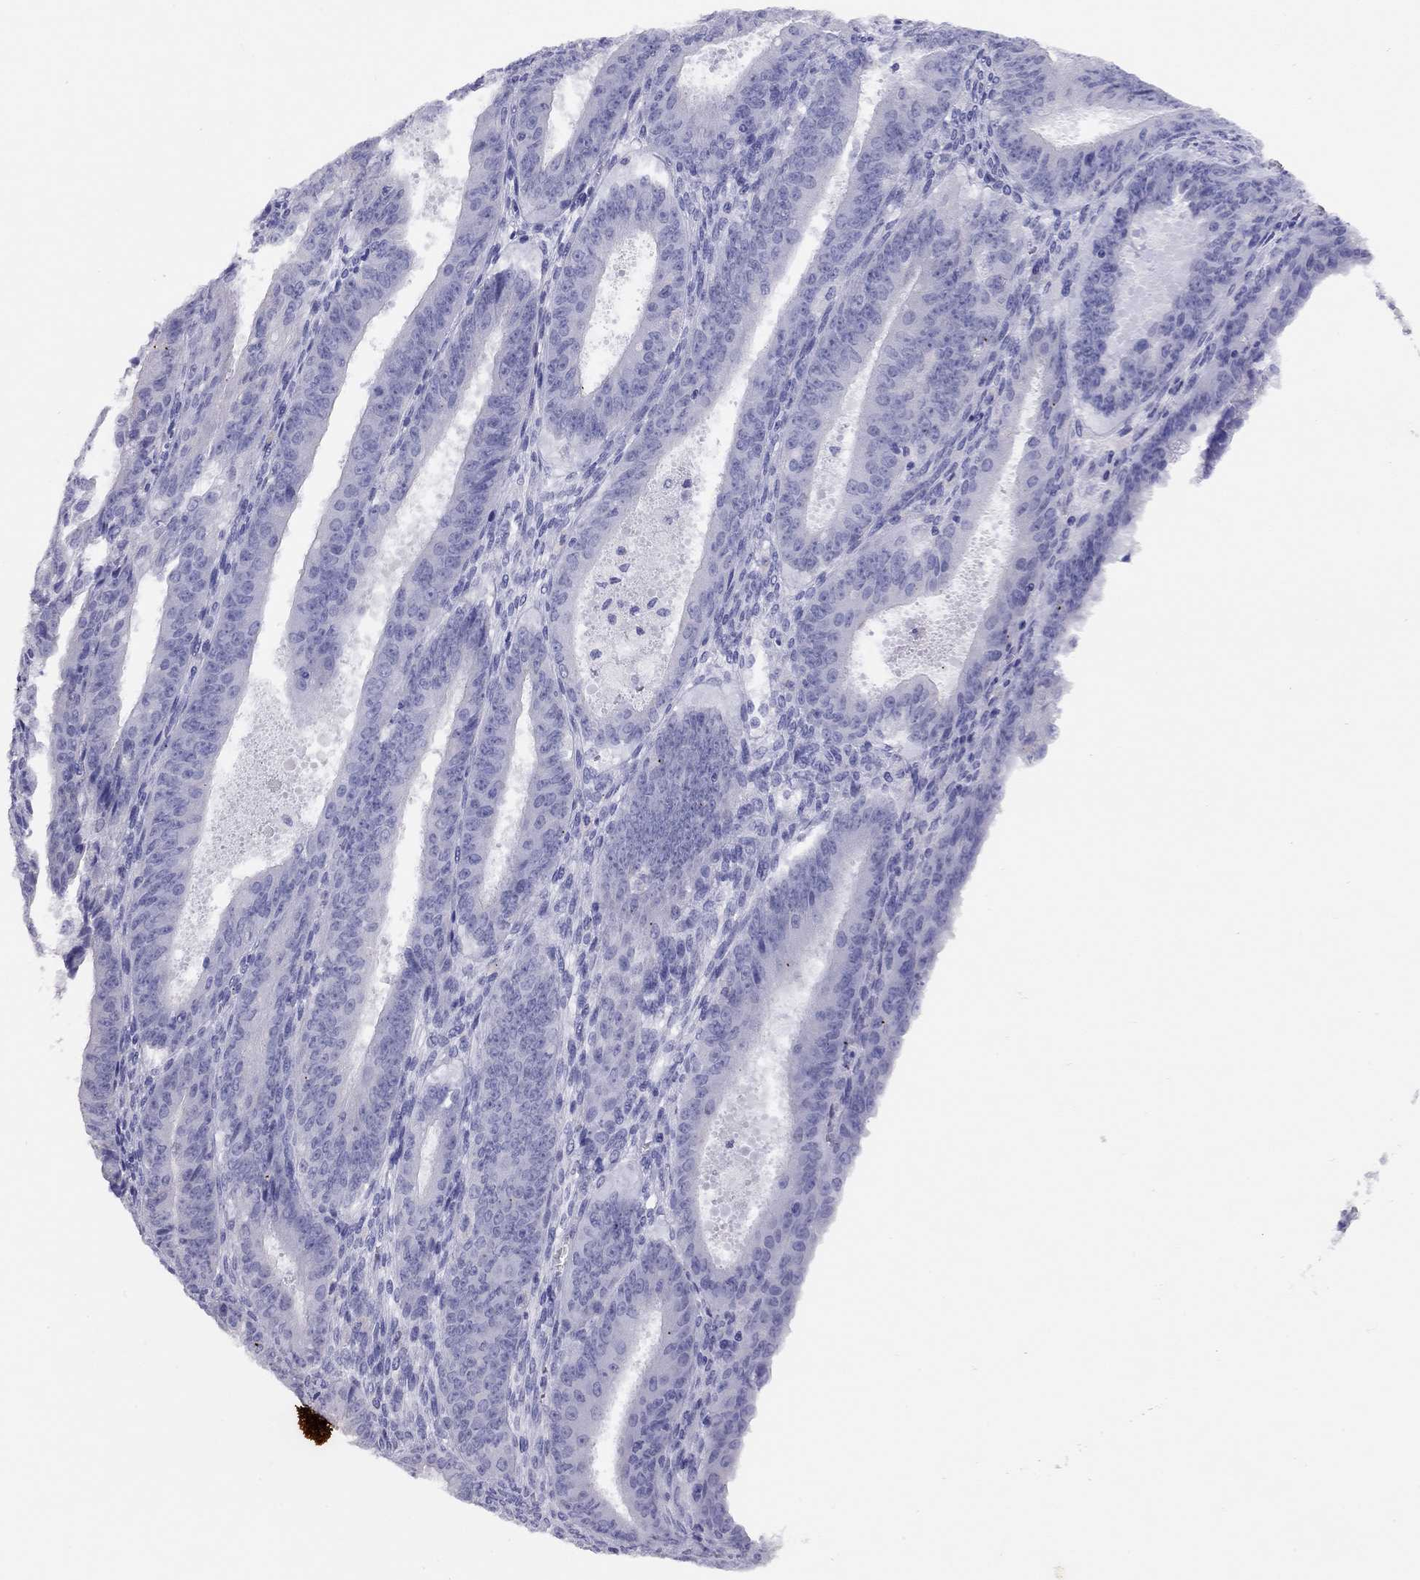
{"staining": {"intensity": "negative", "quantity": "none", "location": "none"}, "tissue": "ovarian cancer", "cell_type": "Tumor cells", "image_type": "cancer", "snomed": [{"axis": "morphology", "description": "Carcinoma, endometroid"}, {"axis": "topography", "description": "Ovary"}], "caption": "Image shows no protein expression in tumor cells of ovarian endometroid carcinoma tissue. (DAB (3,3'-diaminobenzidine) immunohistochemistry (IHC) visualized using brightfield microscopy, high magnification).", "gene": "LRIT2", "patient": {"sex": "female", "age": 42}}